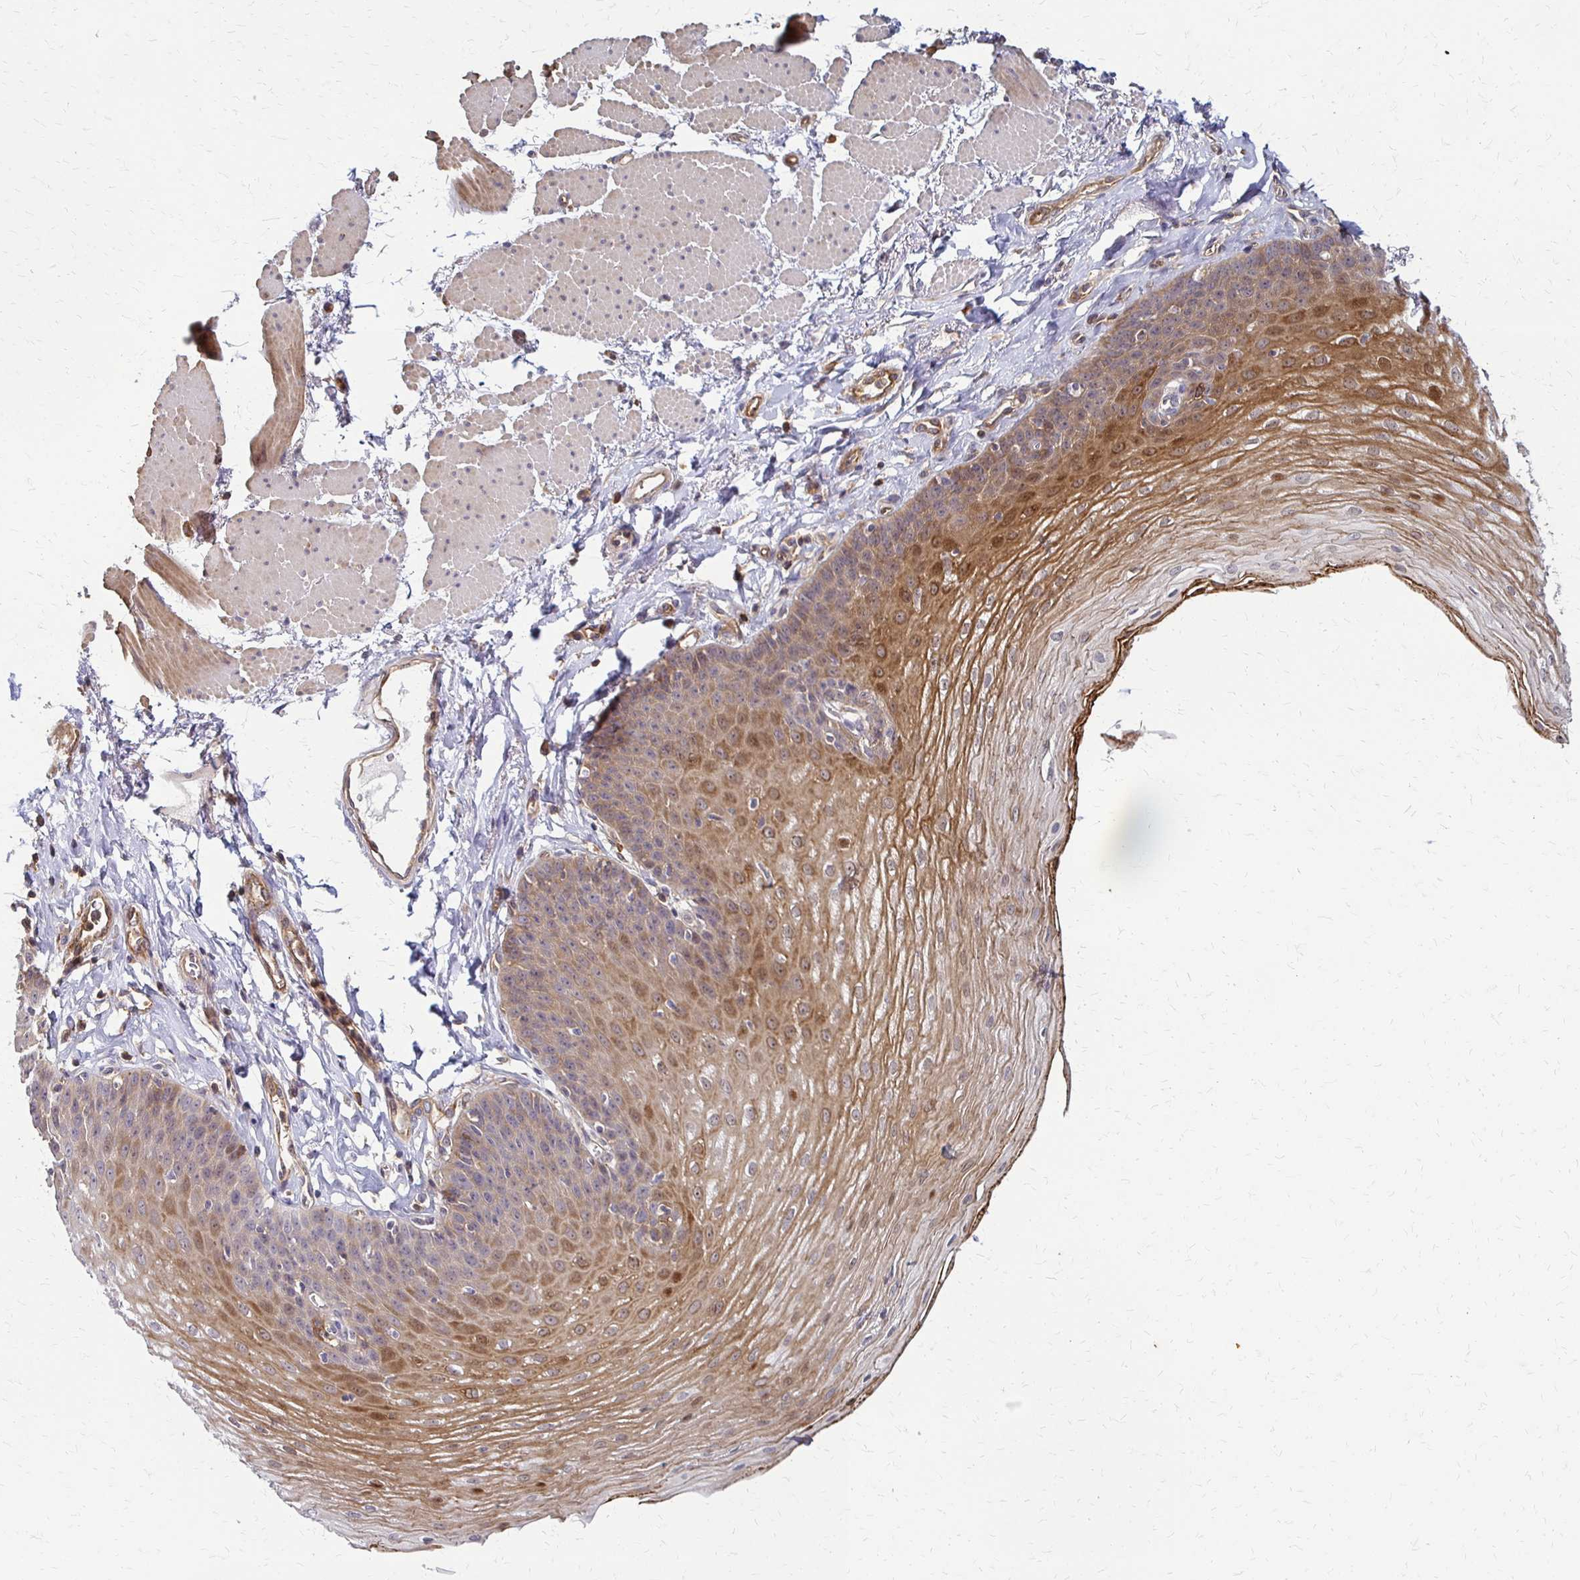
{"staining": {"intensity": "moderate", "quantity": "25%-75%", "location": "cytoplasmic/membranous,nuclear"}, "tissue": "esophagus", "cell_type": "Squamous epithelial cells", "image_type": "normal", "snomed": [{"axis": "morphology", "description": "Normal tissue, NOS"}, {"axis": "topography", "description": "Esophagus"}], "caption": "An immunohistochemistry (IHC) image of benign tissue is shown. Protein staining in brown shows moderate cytoplasmic/membranous,nuclear positivity in esophagus within squamous epithelial cells.", "gene": "SLC9A9", "patient": {"sex": "female", "age": 81}}